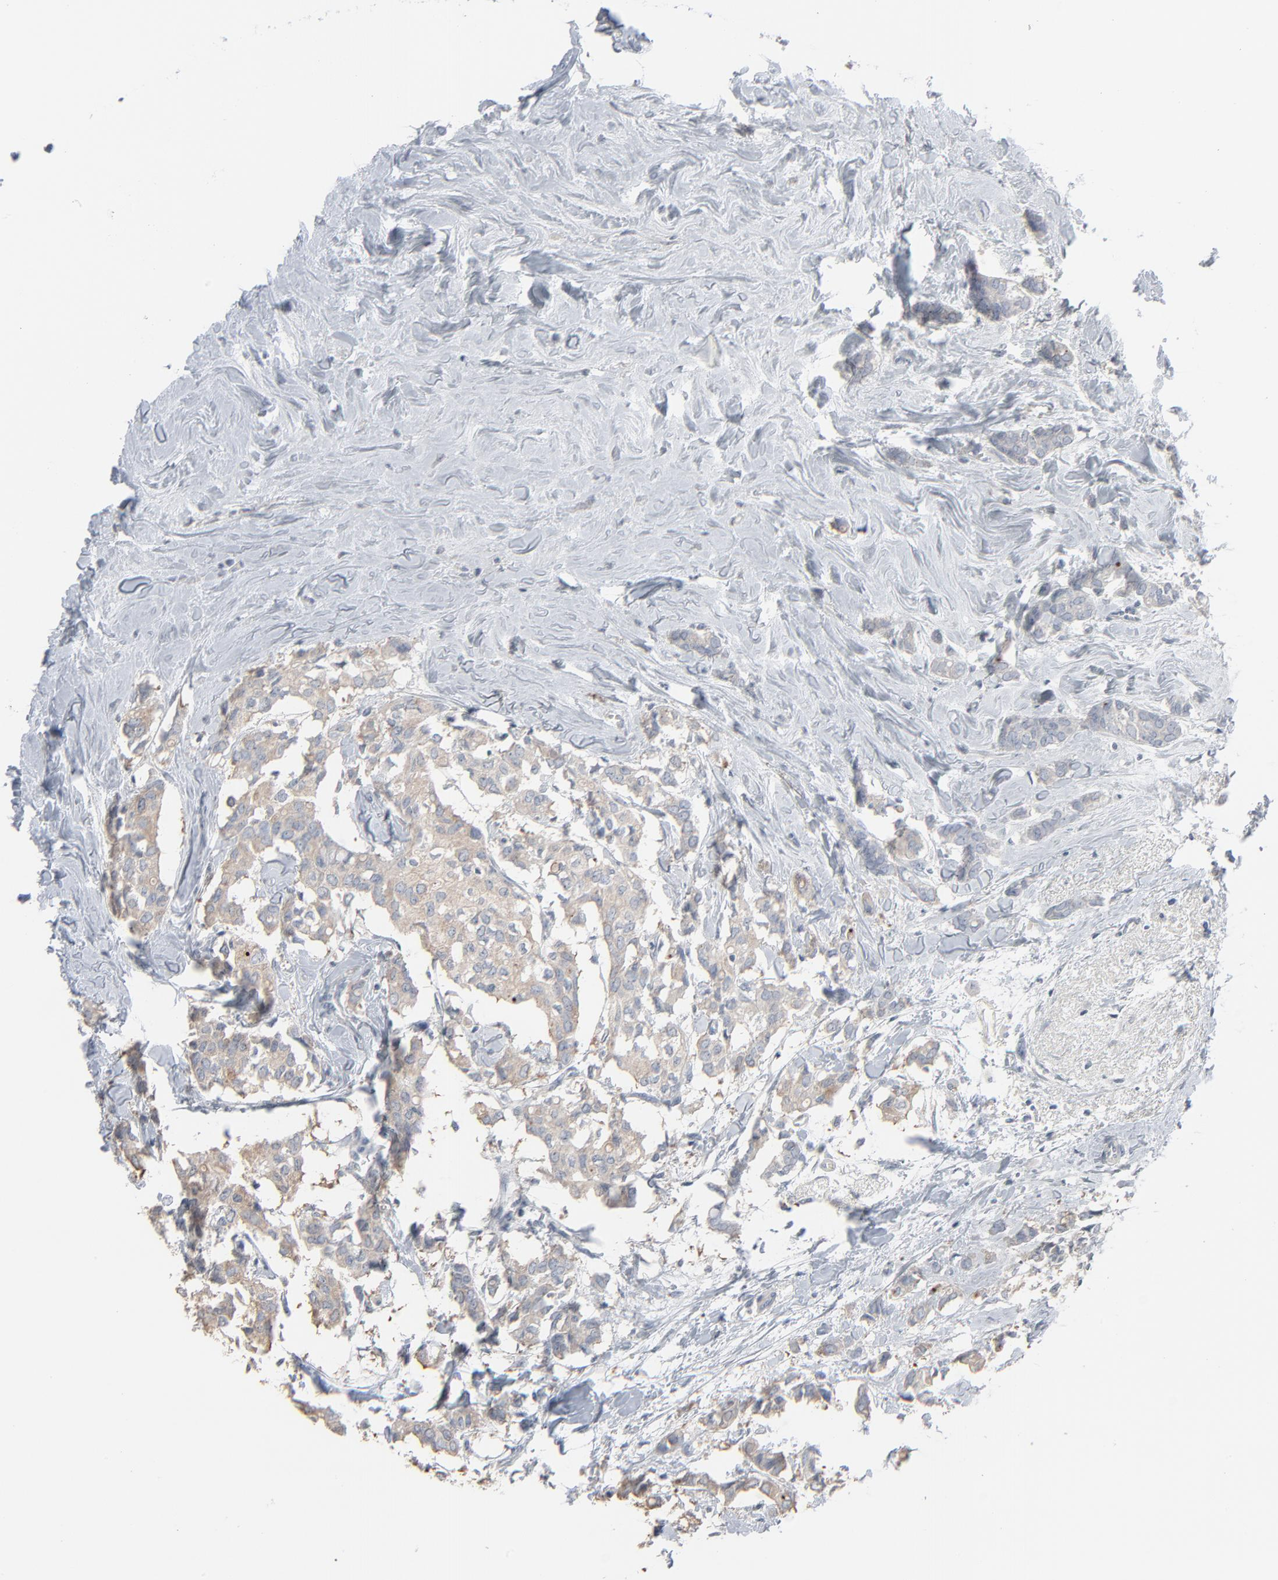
{"staining": {"intensity": "weak", "quantity": ">75%", "location": "cytoplasmic/membranous"}, "tissue": "breast cancer", "cell_type": "Tumor cells", "image_type": "cancer", "snomed": [{"axis": "morphology", "description": "Duct carcinoma"}, {"axis": "topography", "description": "Breast"}], "caption": "A low amount of weak cytoplasmic/membranous expression is seen in about >75% of tumor cells in breast cancer (invasive ductal carcinoma) tissue.", "gene": "CCT5", "patient": {"sex": "female", "age": 84}}